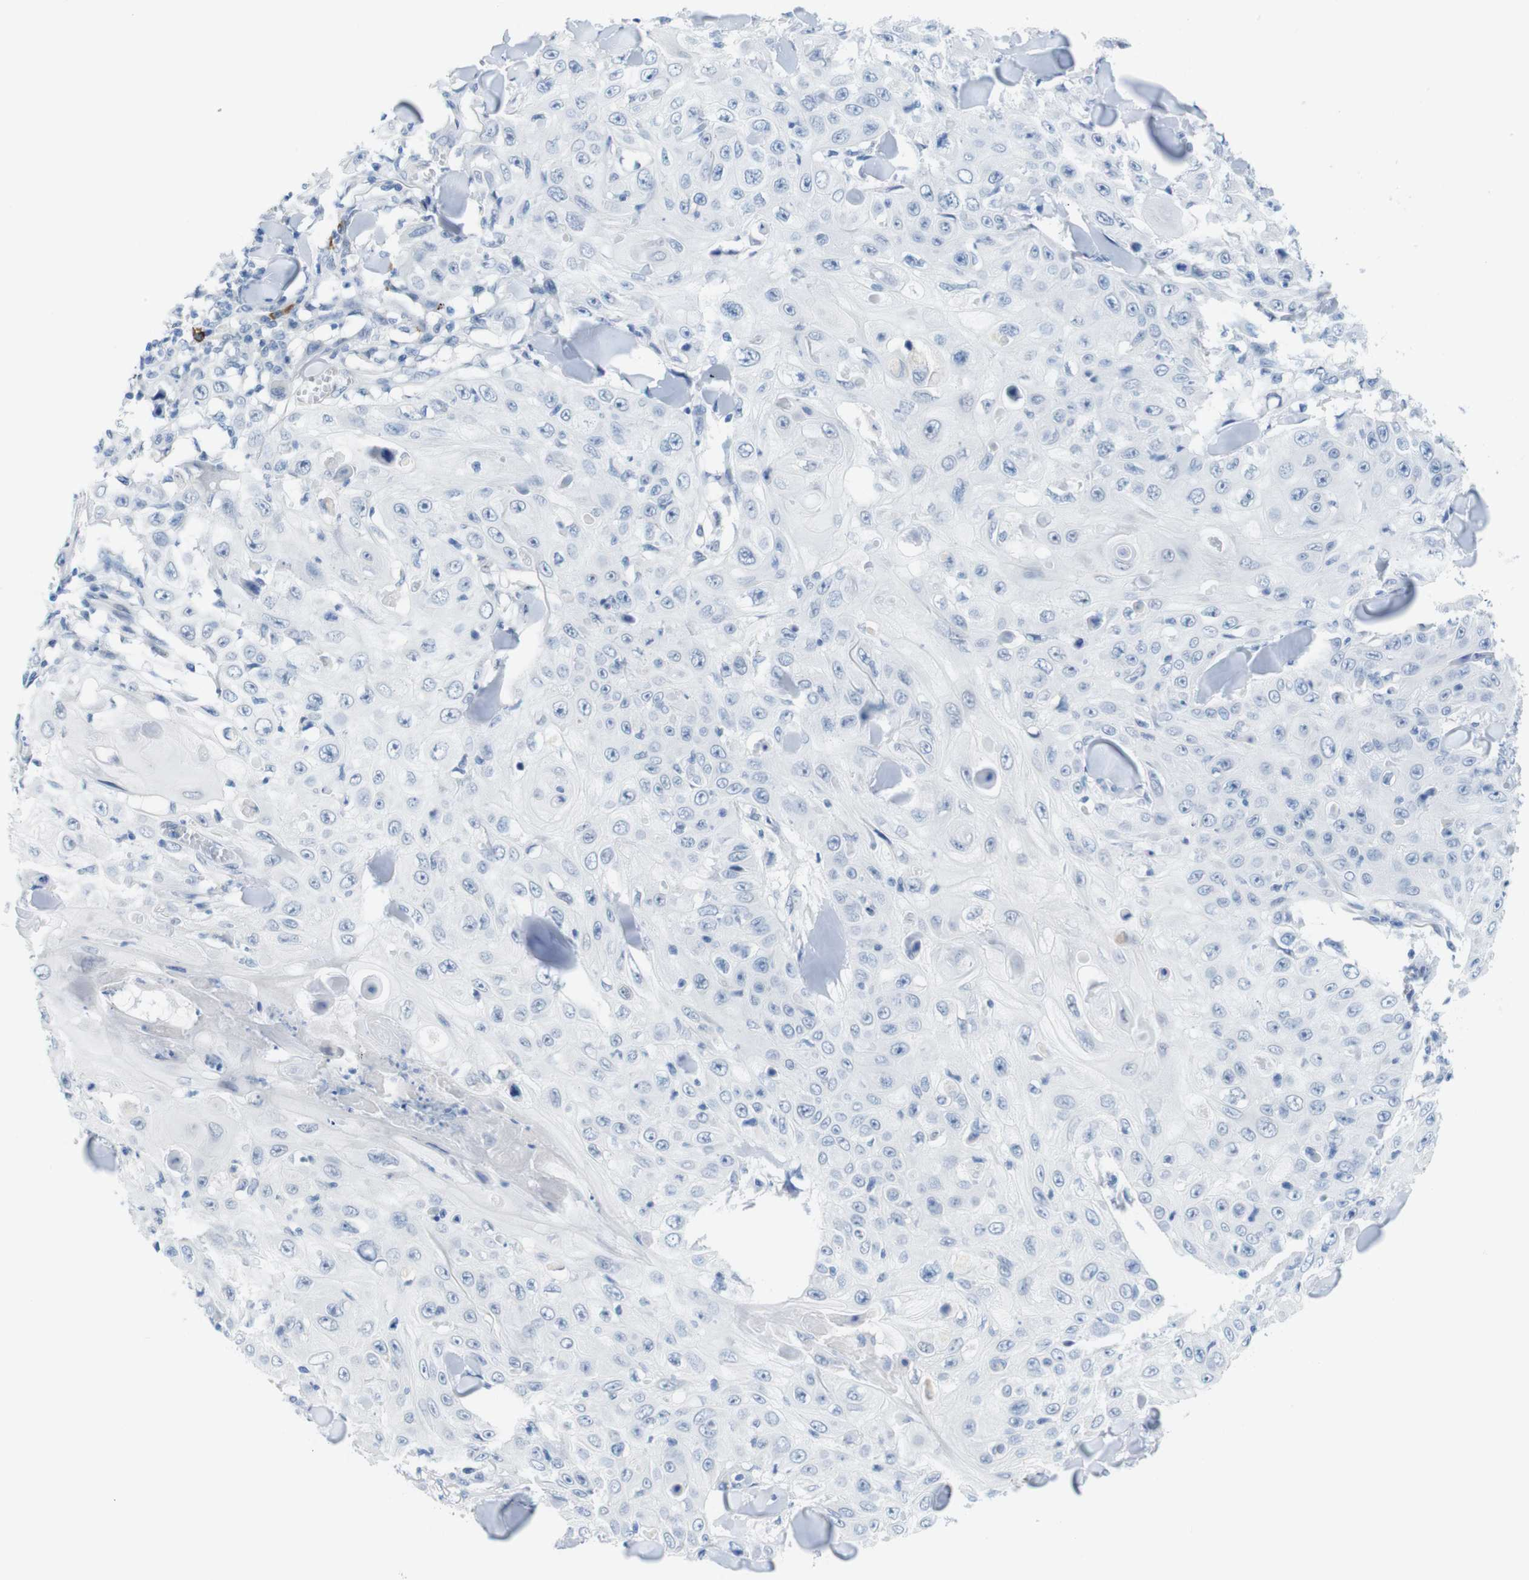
{"staining": {"intensity": "negative", "quantity": "none", "location": "none"}, "tissue": "skin cancer", "cell_type": "Tumor cells", "image_type": "cancer", "snomed": [{"axis": "morphology", "description": "Squamous cell carcinoma, NOS"}, {"axis": "topography", "description": "Skin"}], "caption": "Immunohistochemical staining of squamous cell carcinoma (skin) exhibits no significant staining in tumor cells. (DAB (3,3'-diaminobenzidine) IHC with hematoxylin counter stain).", "gene": "OPN1SW", "patient": {"sex": "male", "age": 86}}